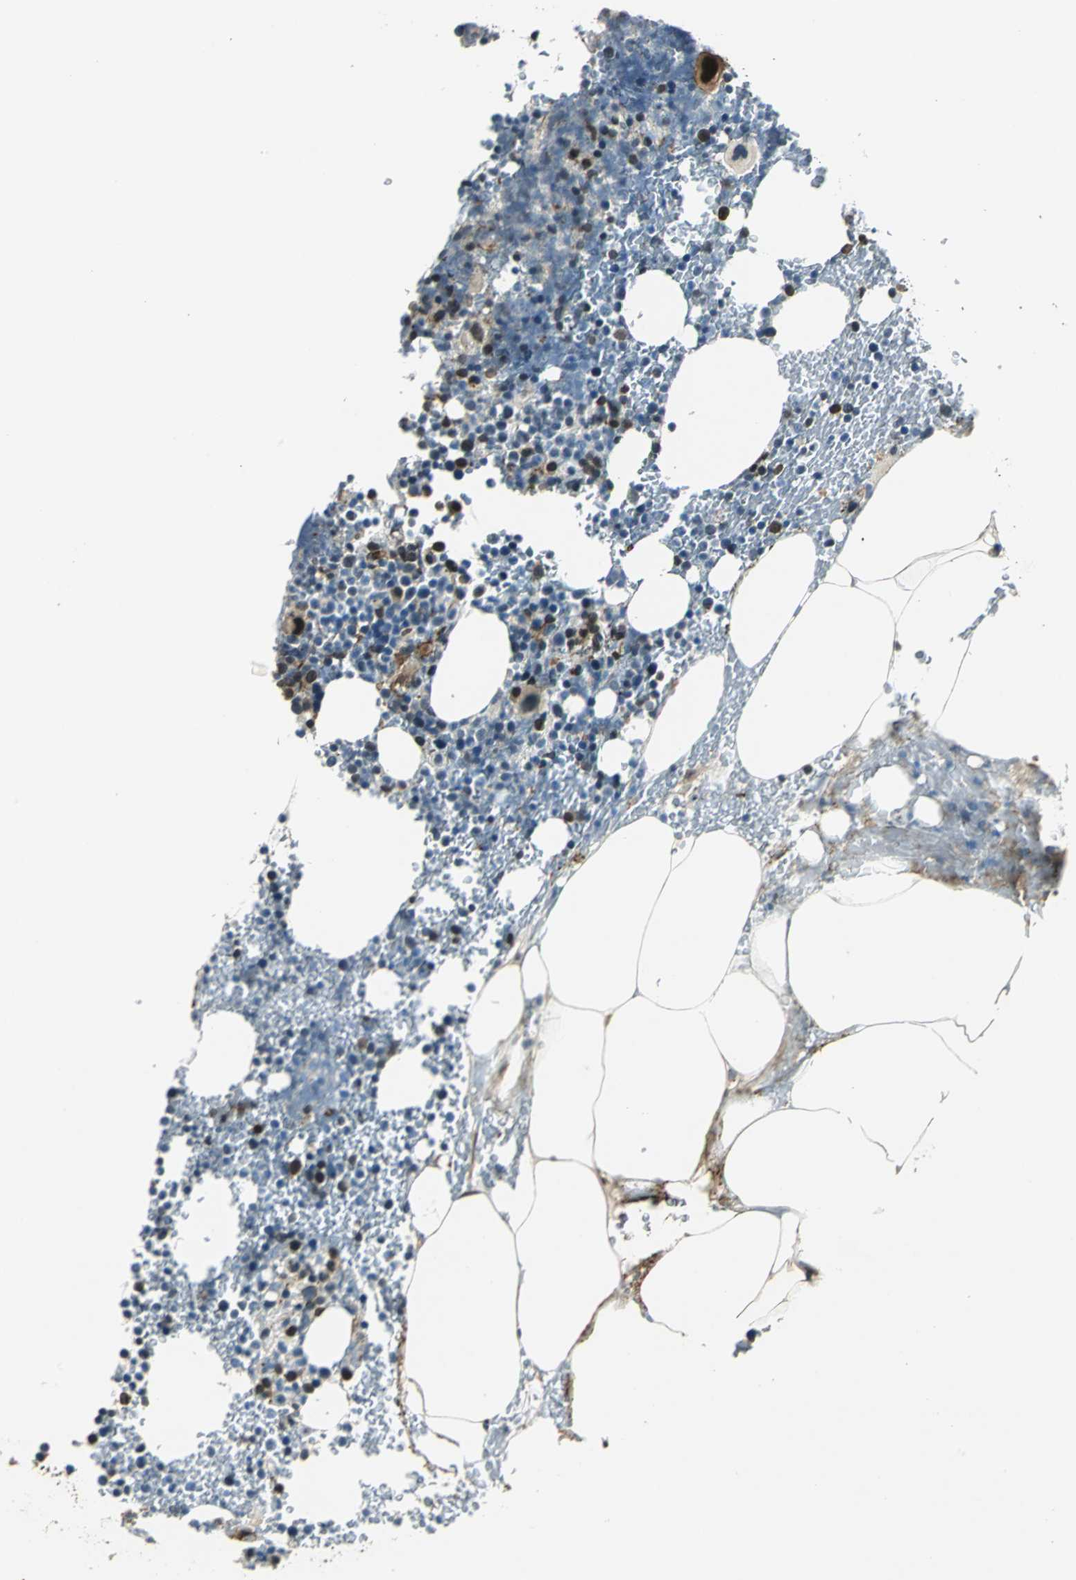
{"staining": {"intensity": "strong", "quantity": "25%-75%", "location": "cytoplasmic/membranous,nuclear"}, "tissue": "bone marrow", "cell_type": "Hematopoietic cells", "image_type": "normal", "snomed": [{"axis": "morphology", "description": "Normal tissue, NOS"}, {"axis": "topography", "description": "Bone marrow"}], "caption": "Bone marrow stained with immunohistochemistry (IHC) shows strong cytoplasmic/membranous,nuclear positivity in about 25%-75% of hematopoietic cells.", "gene": "BRIP1", "patient": {"sex": "female", "age": 66}}